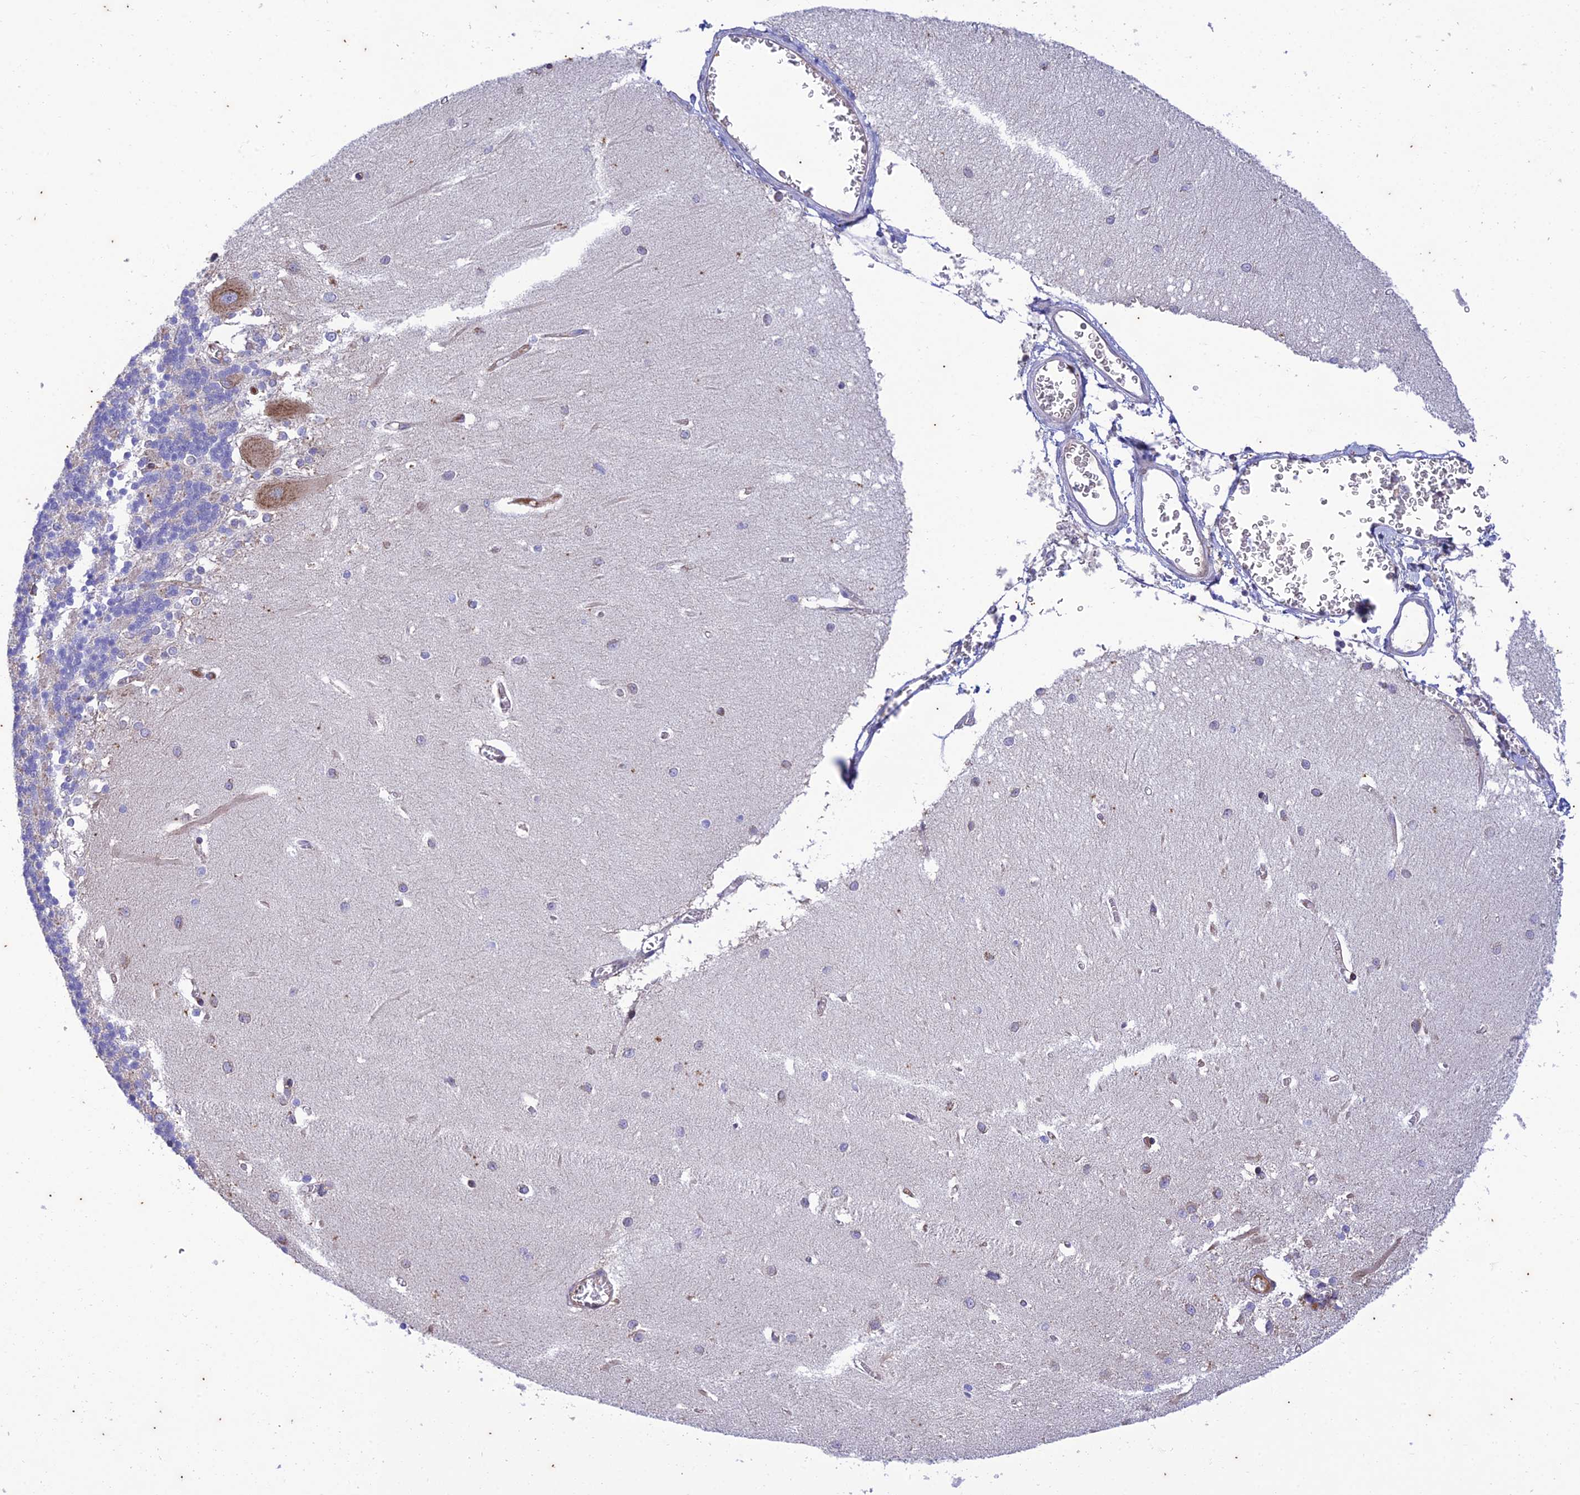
{"staining": {"intensity": "negative", "quantity": "none", "location": "none"}, "tissue": "cerebellum", "cell_type": "Cells in granular layer", "image_type": "normal", "snomed": [{"axis": "morphology", "description": "Normal tissue, NOS"}, {"axis": "topography", "description": "Cerebellum"}], "caption": "IHC histopathology image of unremarkable cerebellum: human cerebellum stained with DAB (3,3'-diaminobenzidine) reveals no significant protein positivity in cells in granular layer. (DAB immunohistochemistry (IHC) visualized using brightfield microscopy, high magnification).", "gene": "PIMREG", "patient": {"sex": "male", "age": 37}}